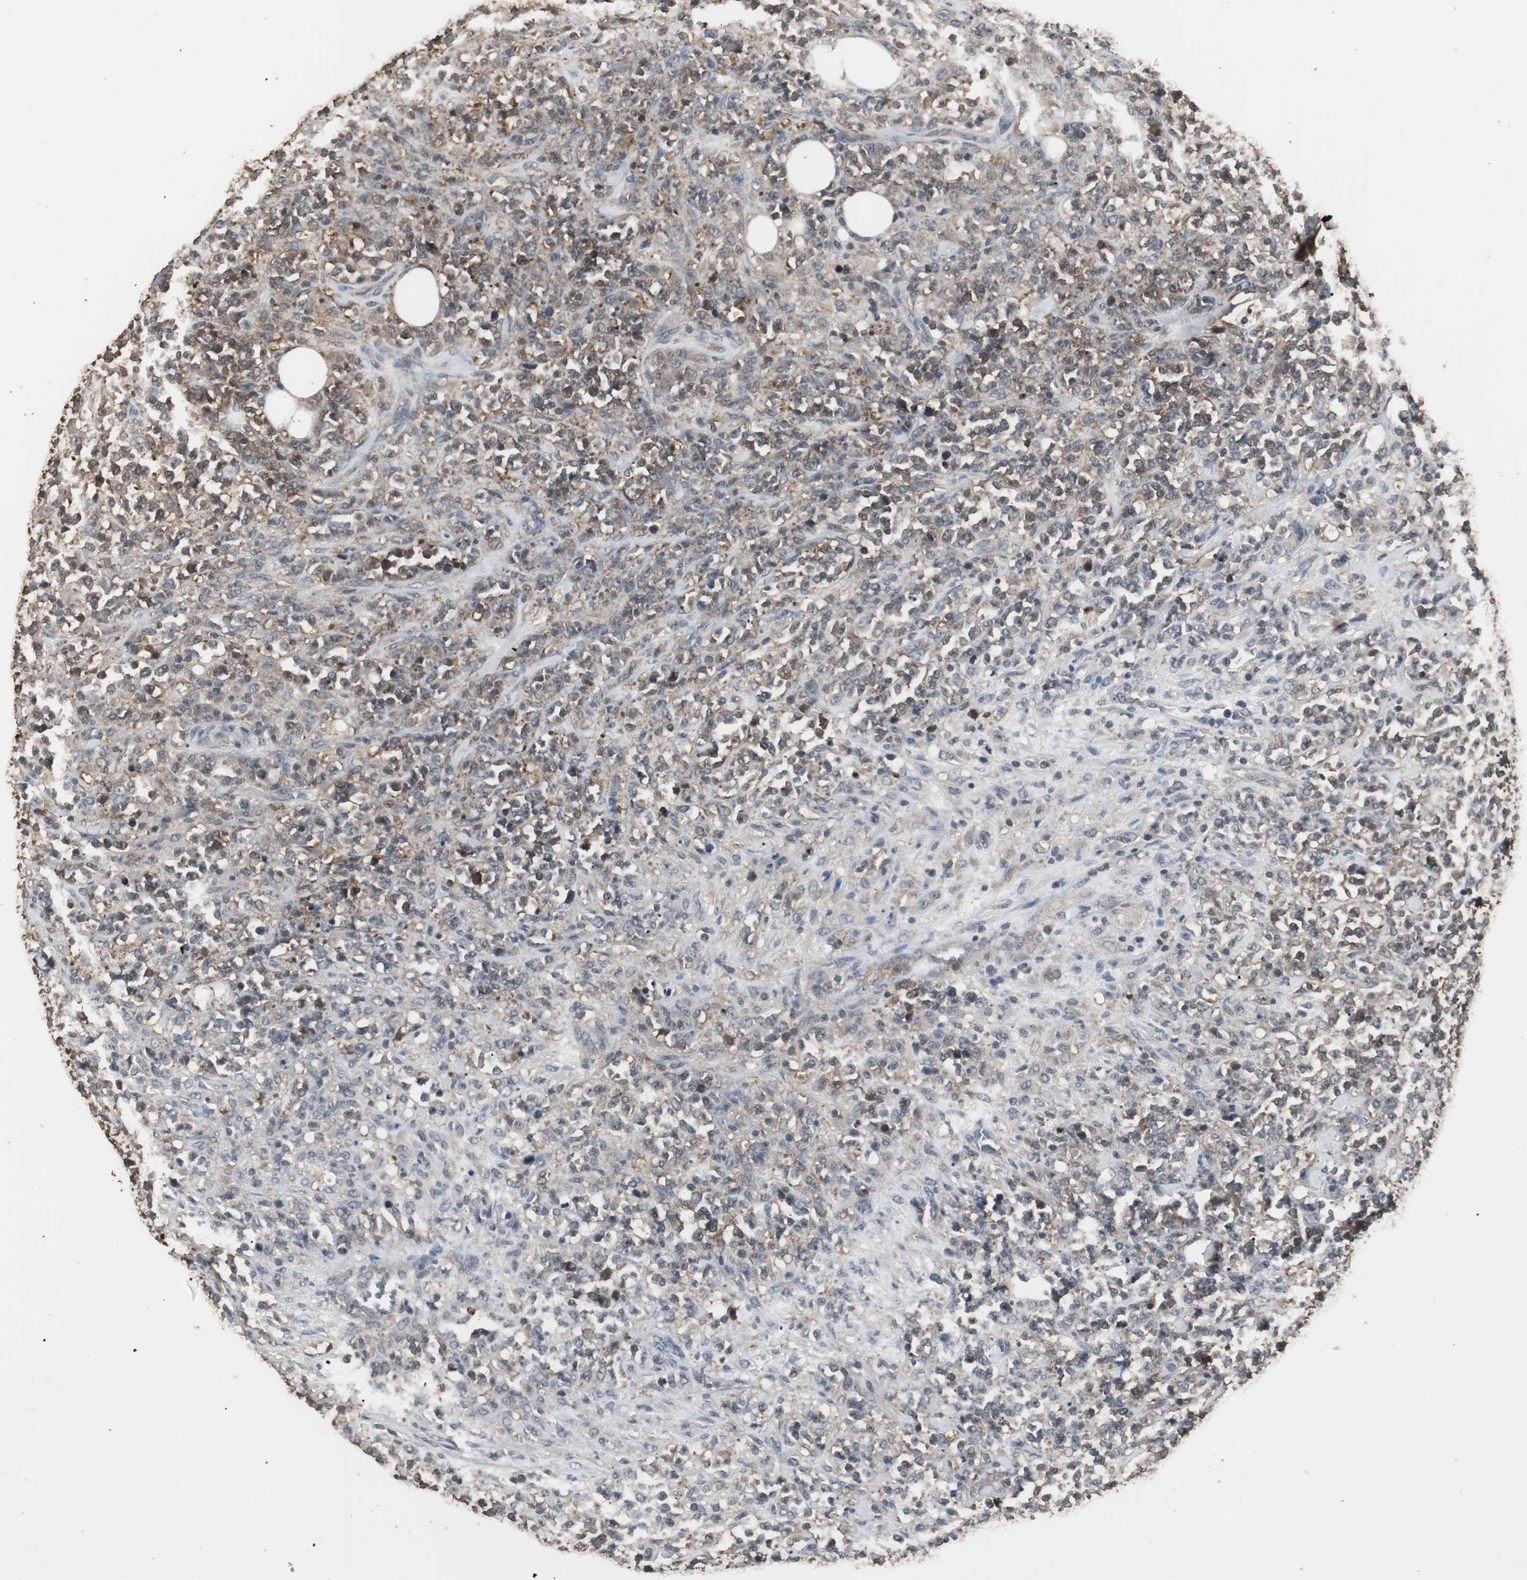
{"staining": {"intensity": "moderate", "quantity": "25%-75%", "location": "cytoplasmic/membranous"}, "tissue": "lymphoma", "cell_type": "Tumor cells", "image_type": "cancer", "snomed": [{"axis": "morphology", "description": "Malignant lymphoma, non-Hodgkin's type, High grade"}, {"axis": "topography", "description": "Soft tissue"}], "caption": "A photomicrograph showing moderate cytoplasmic/membranous staining in approximately 25%-75% of tumor cells in lymphoma, as visualized by brown immunohistochemical staining.", "gene": "HPRT1", "patient": {"sex": "male", "age": 18}}